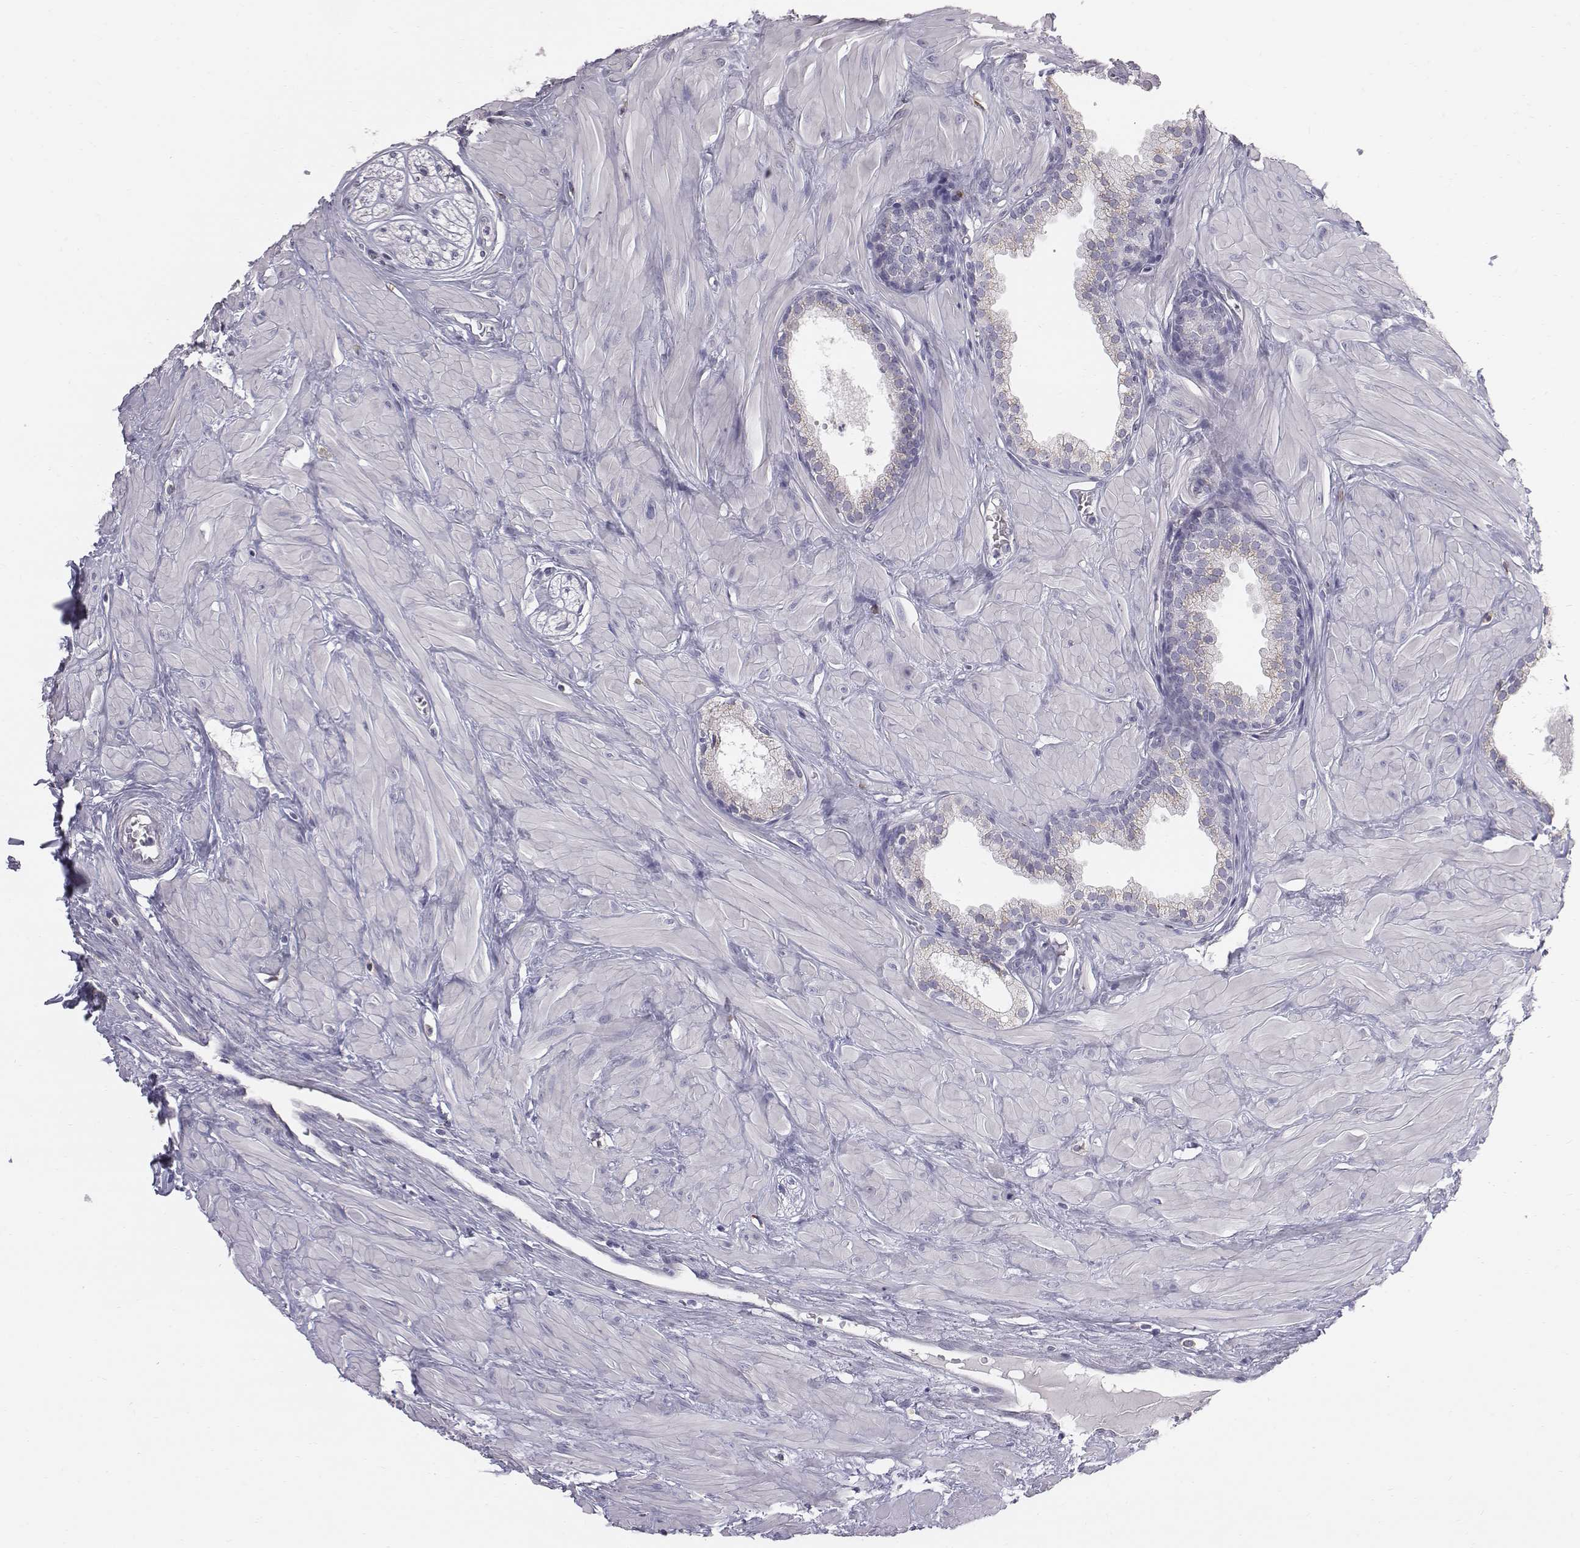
{"staining": {"intensity": "negative", "quantity": "none", "location": "none"}, "tissue": "prostate", "cell_type": "Glandular cells", "image_type": "normal", "snomed": [{"axis": "morphology", "description": "Normal tissue, NOS"}, {"axis": "topography", "description": "Prostate"}], "caption": "High magnification brightfield microscopy of normal prostate stained with DAB (brown) and counterstained with hematoxylin (blue): glandular cells show no significant expression.", "gene": "C6orf58", "patient": {"sex": "male", "age": 48}}